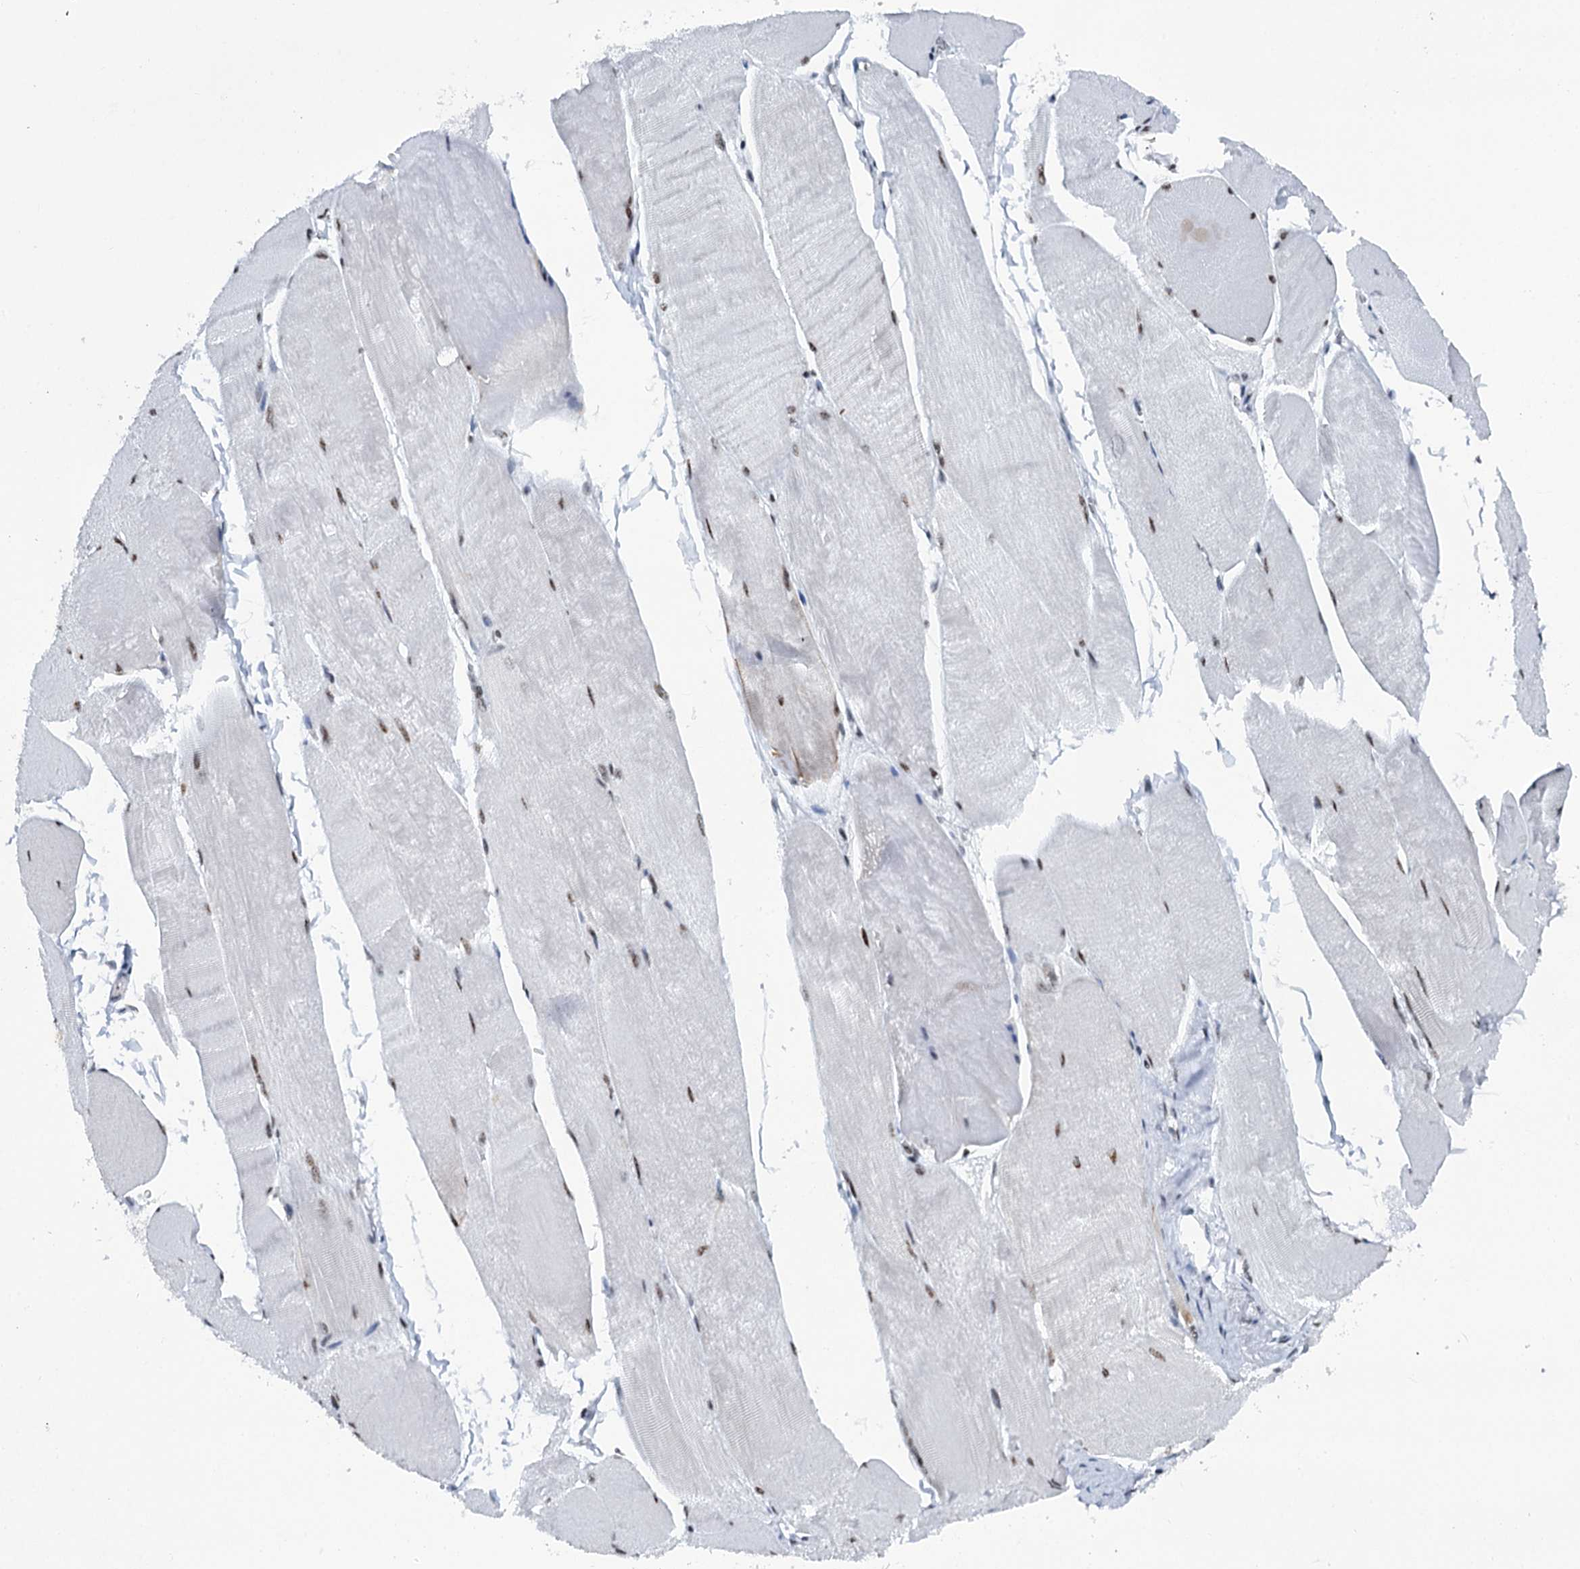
{"staining": {"intensity": "moderate", "quantity": "25%-75%", "location": "nuclear"}, "tissue": "skeletal muscle", "cell_type": "Myocytes", "image_type": "normal", "snomed": [{"axis": "morphology", "description": "Normal tissue, NOS"}, {"axis": "morphology", "description": "Basal cell carcinoma"}, {"axis": "topography", "description": "Skeletal muscle"}], "caption": "Immunohistochemical staining of benign skeletal muscle displays moderate nuclear protein staining in approximately 25%-75% of myocytes. The staining is performed using DAB brown chromogen to label protein expression. The nuclei are counter-stained blue using hematoxylin.", "gene": "SREK1", "patient": {"sex": "female", "age": 64}}